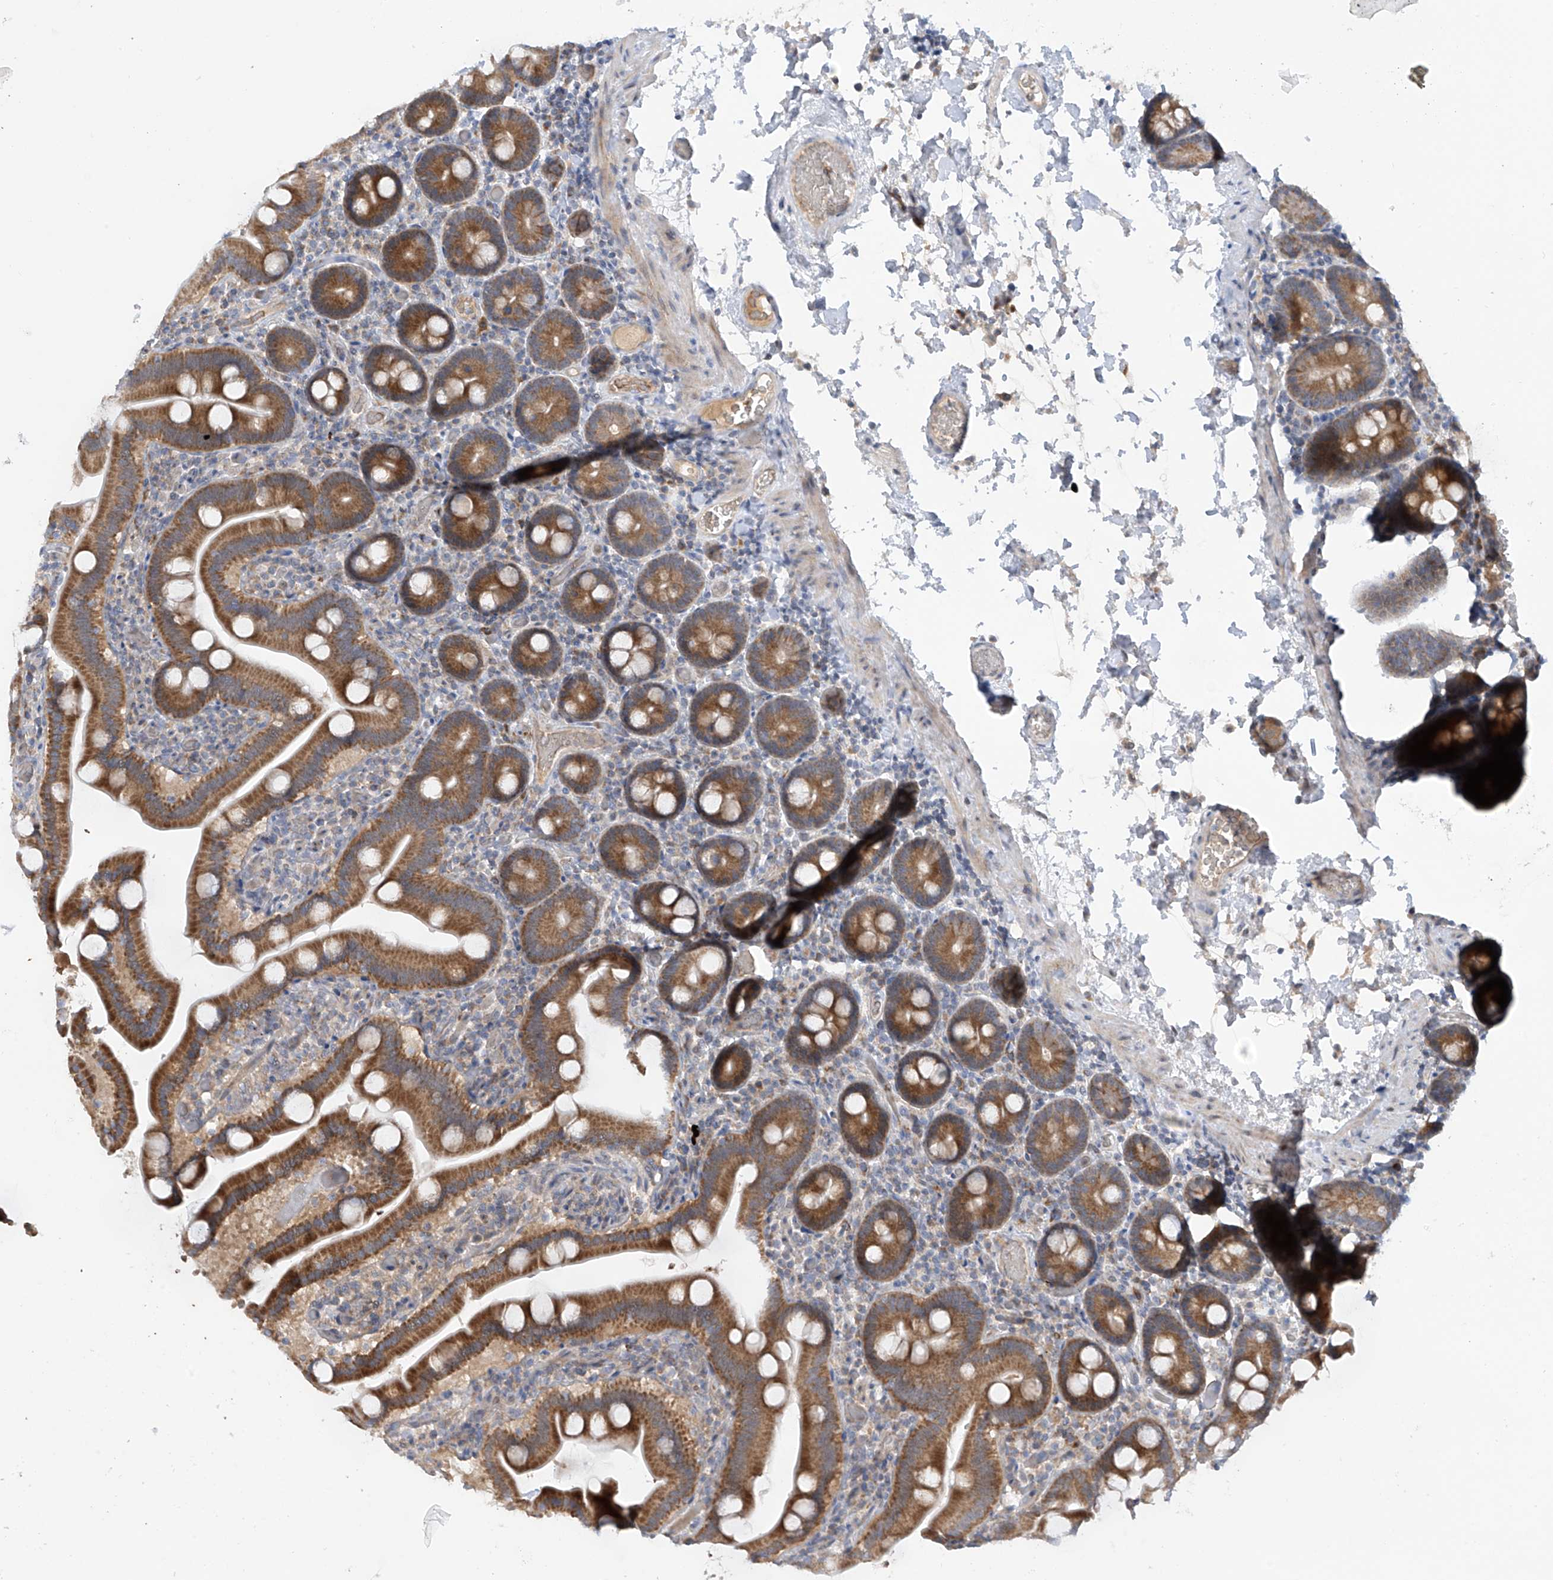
{"staining": {"intensity": "strong", "quantity": ">75%", "location": "cytoplasmic/membranous"}, "tissue": "duodenum", "cell_type": "Glandular cells", "image_type": "normal", "snomed": [{"axis": "morphology", "description": "Normal tissue, NOS"}, {"axis": "topography", "description": "Duodenum"}], "caption": "An image showing strong cytoplasmic/membranous positivity in about >75% of glandular cells in unremarkable duodenum, as visualized by brown immunohistochemical staining.", "gene": "METTL18", "patient": {"sex": "male", "age": 55}}